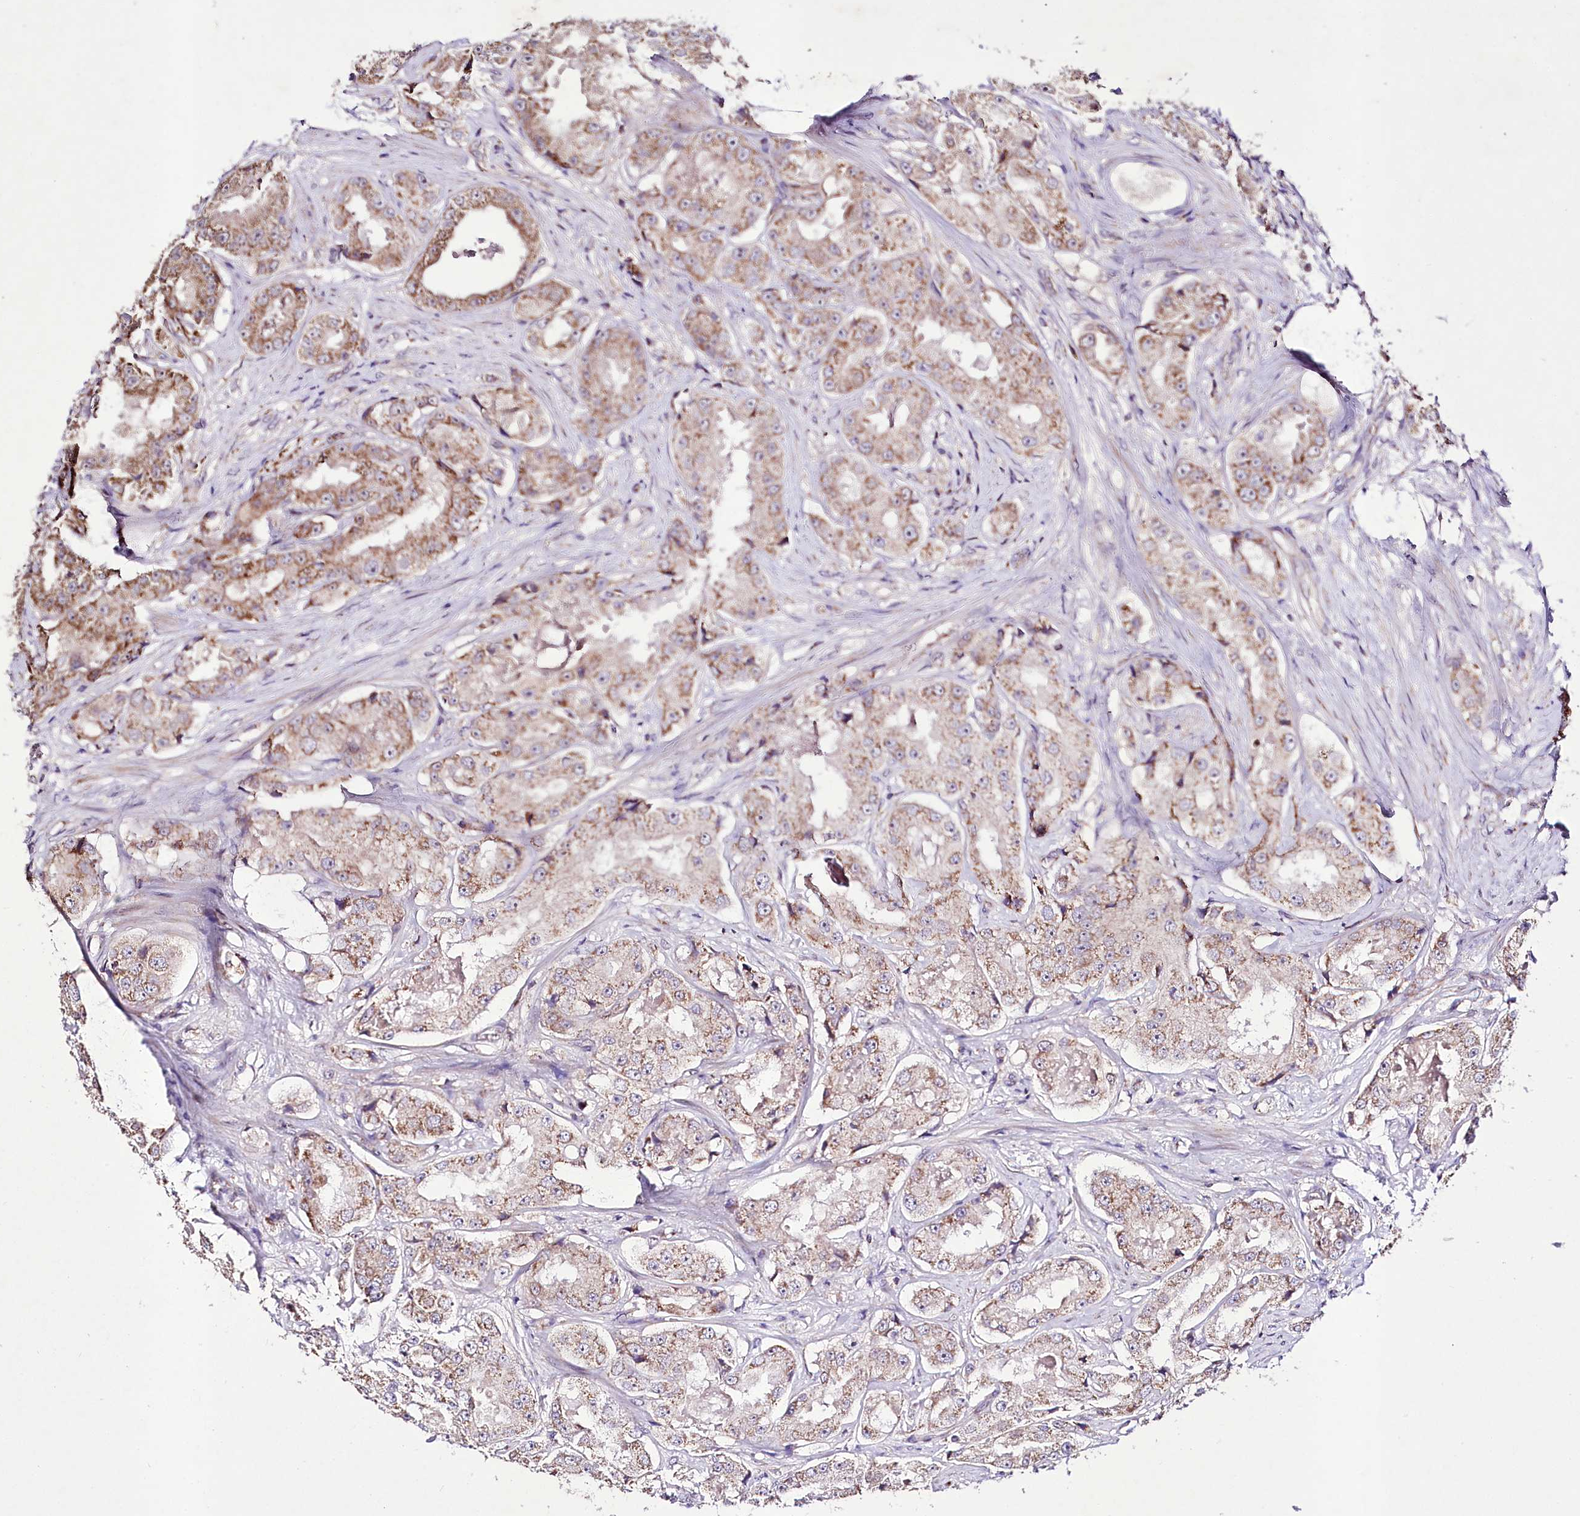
{"staining": {"intensity": "moderate", "quantity": "25%-75%", "location": "cytoplasmic/membranous"}, "tissue": "prostate cancer", "cell_type": "Tumor cells", "image_type": "cancer", "snomed": [{"axis": "morphology", "description": "Adenocarcinoma, High grade"}, {"axis": "topography", "description": "Prostate"}], "caption": "Human prostate adenocarcinoma (high-grade) stained for a protein (brown) shows moderate cytoplasmic/membranous positive staining in about 25%-75% of tumor cells.", "gene": "ATE1", "patient": {"sex": "male", "age": 73}}